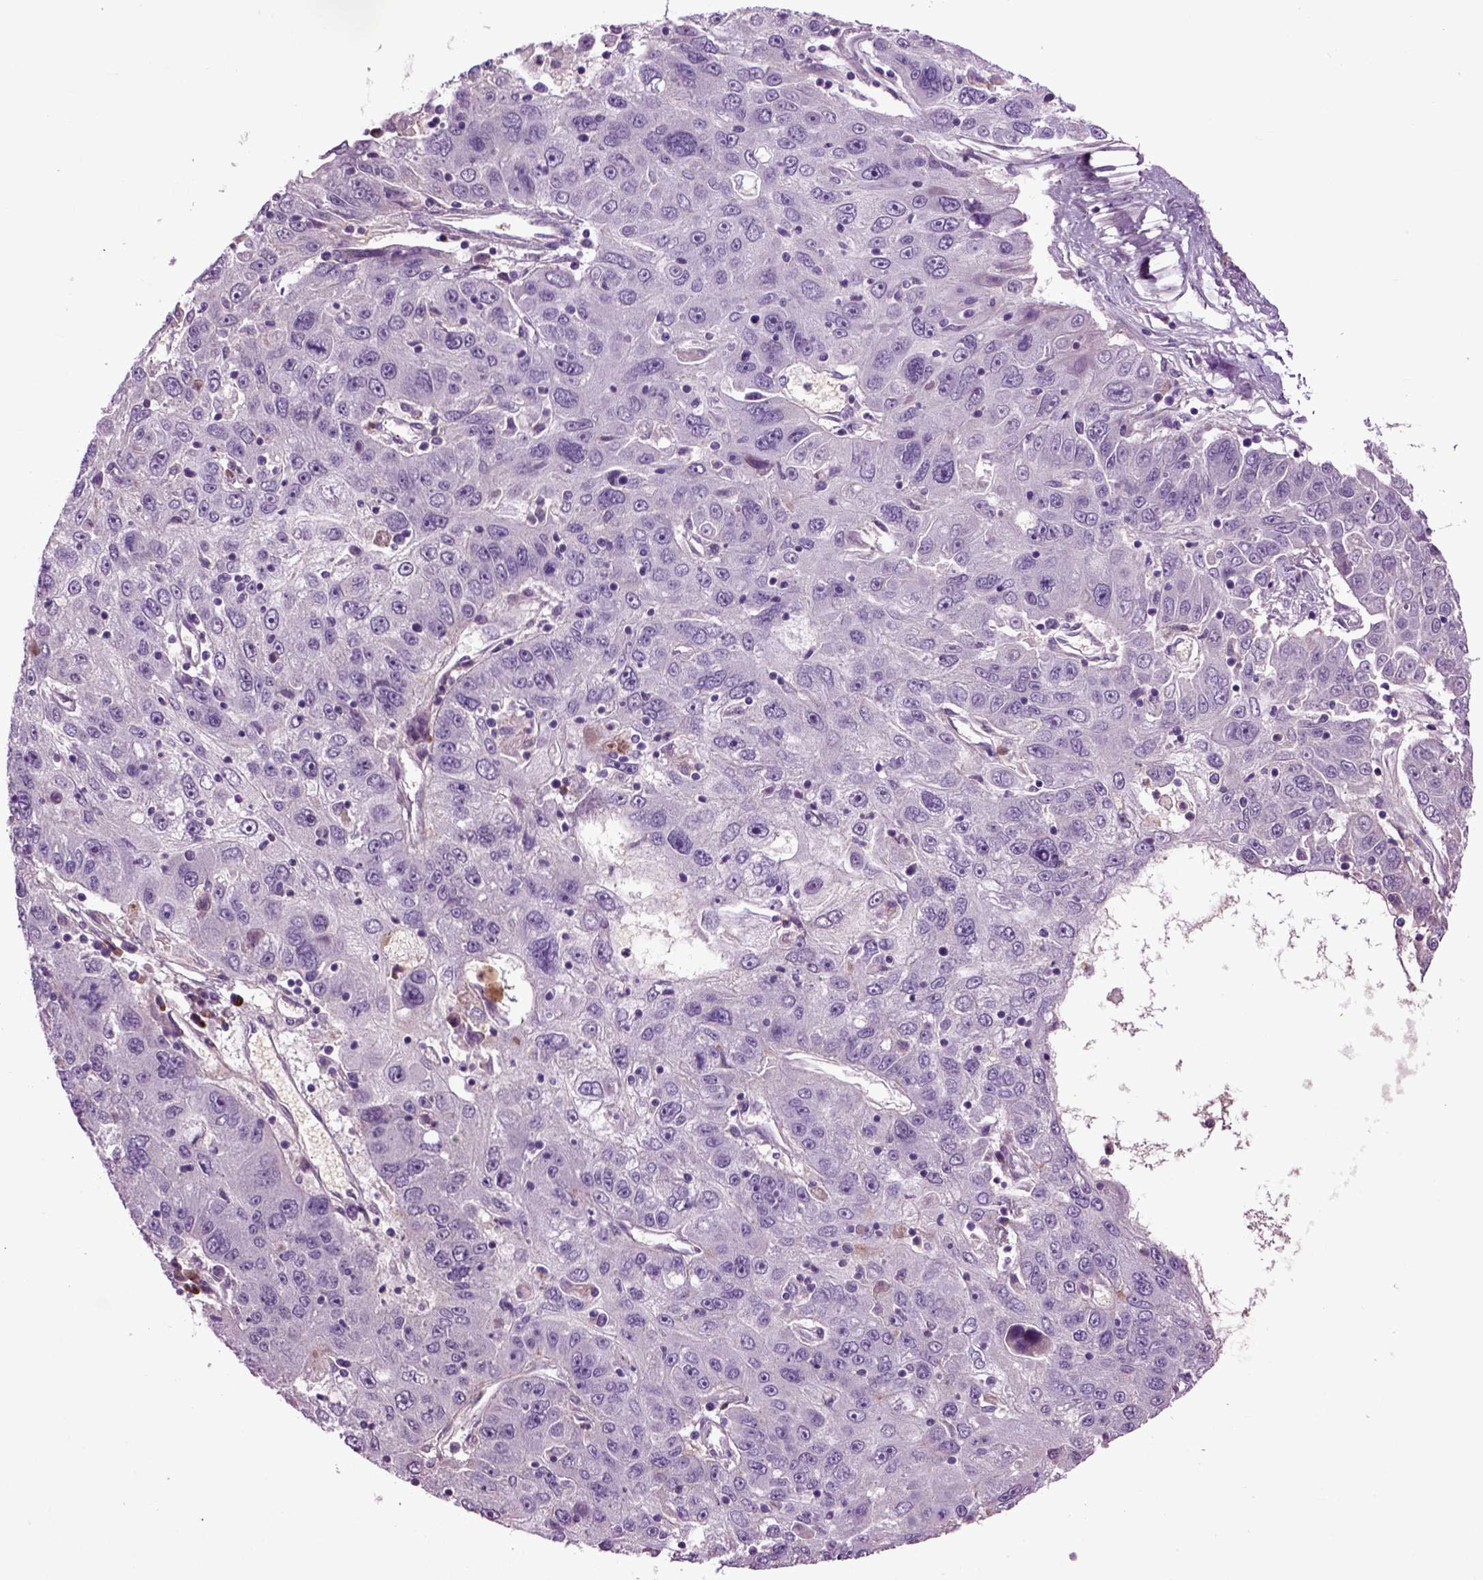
{"staining": {"intensity": "negative", "quantity": "none", "location": "none"}, "tissue": "stomach cancer", "cell_type": "Tumor cells", "image_type": "cancer", "snomed": [{"axis": "morphology", "description": "Adenocarcinoma, NOS"}, {"axis": "topography", "description": "Stomach"}], "caption": "Stomach adenocarcinoma was stained to show a protein in brown. There is no significant expression in tumor cells. (DAB (3,3'-diaminobenzidine) immunohistochemistry visualized using brightfield microscopy, high magnification).", "gene": "SPON1", "patient": {"sex": "male", "age": 56}}